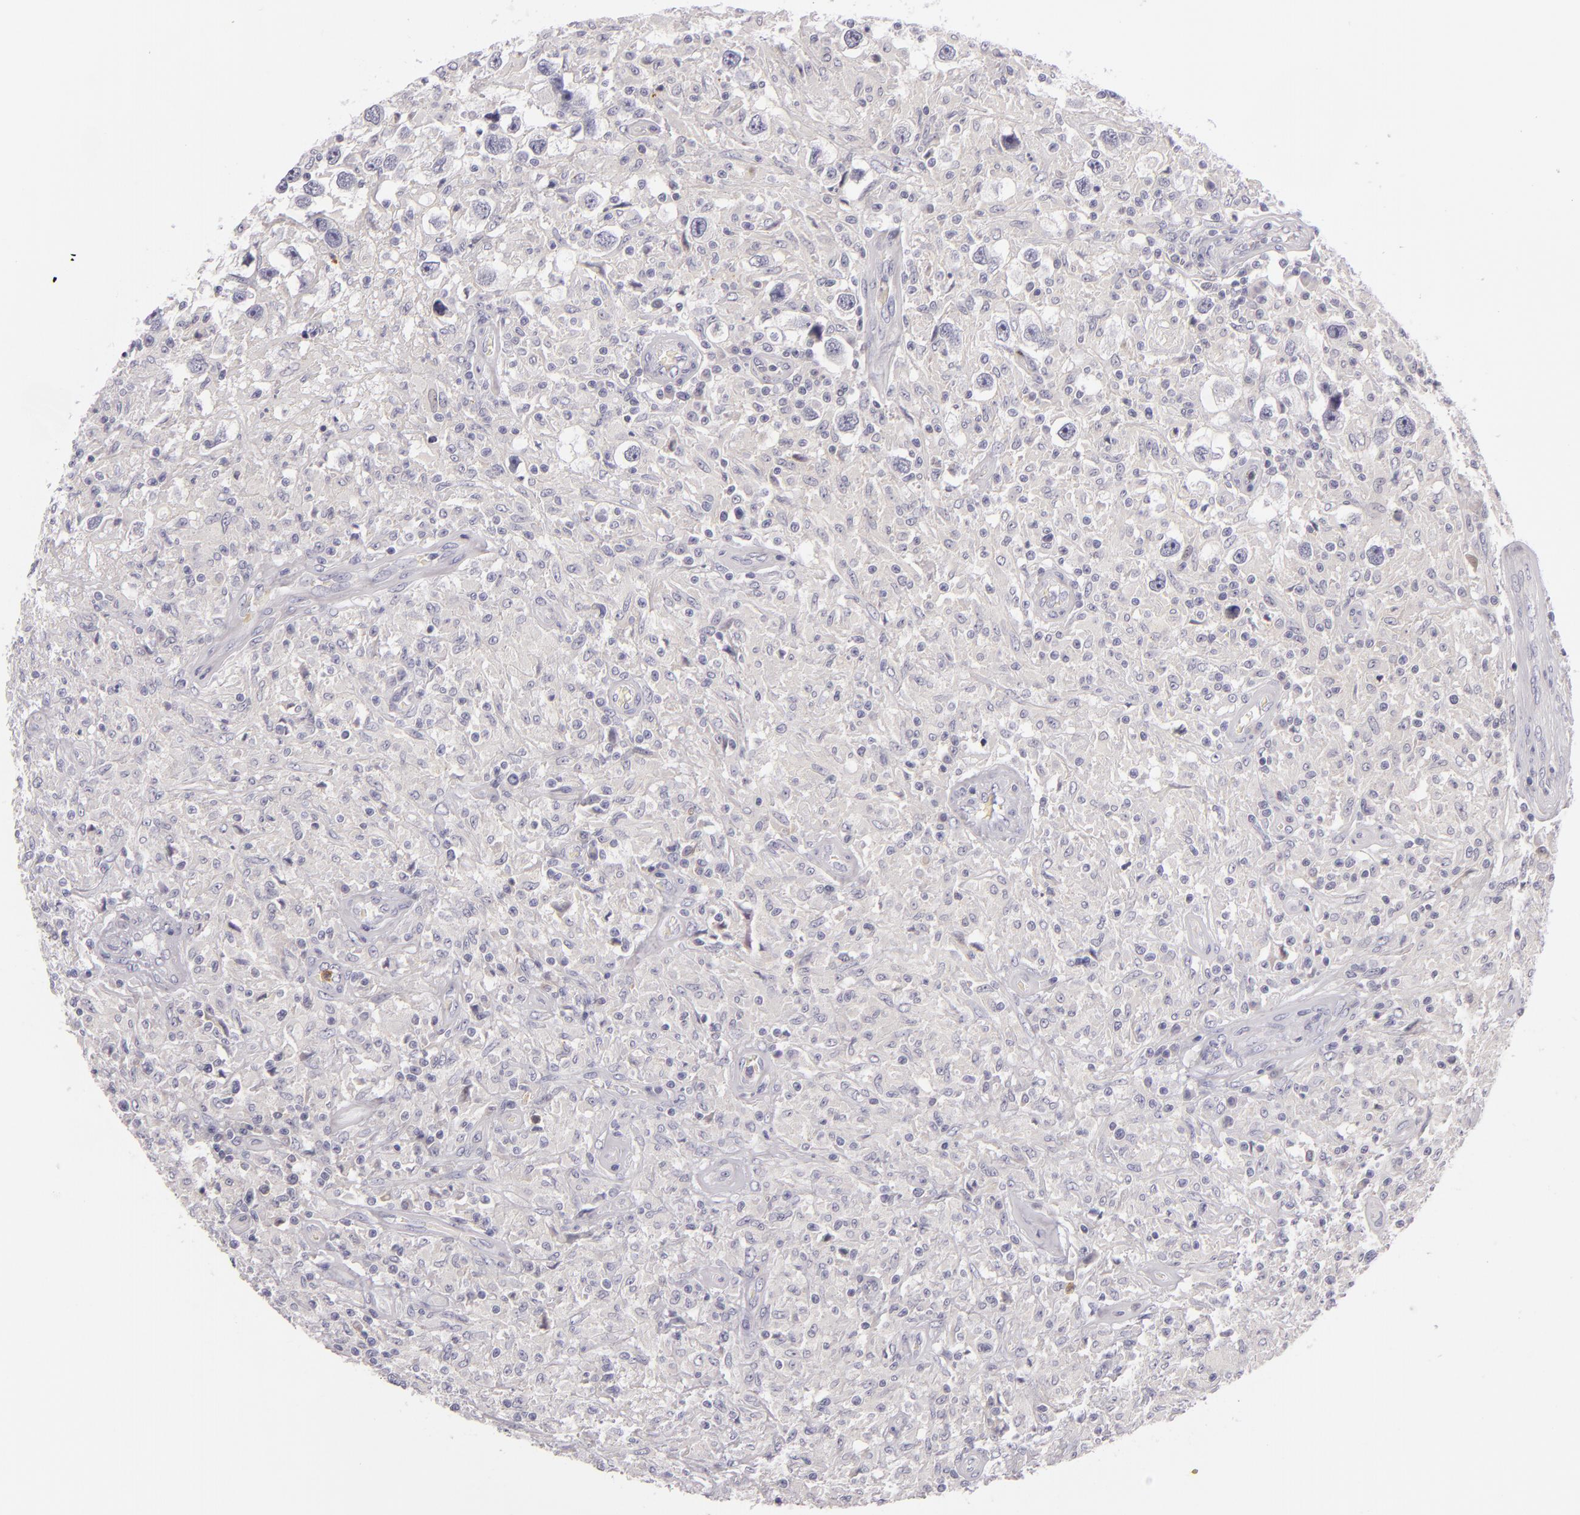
{"staining": {"intensity": "negative", "quantity": "none", "location": "none"}, "tissue": "testis cancer", "cell_type": "Tumor cells", "image_type": "cancer", "snomed": [{"axis": "morphology", "description": "Seminoma, NOS"}, {"axis": "topography", "description": "Testis"}], "caption": "The immunohistochemistry image has no significant staining in tumor cells of seminoma (testis) tissue.", "gene": "FAM181A", "patient": {"sex": "male", "age": 34}}